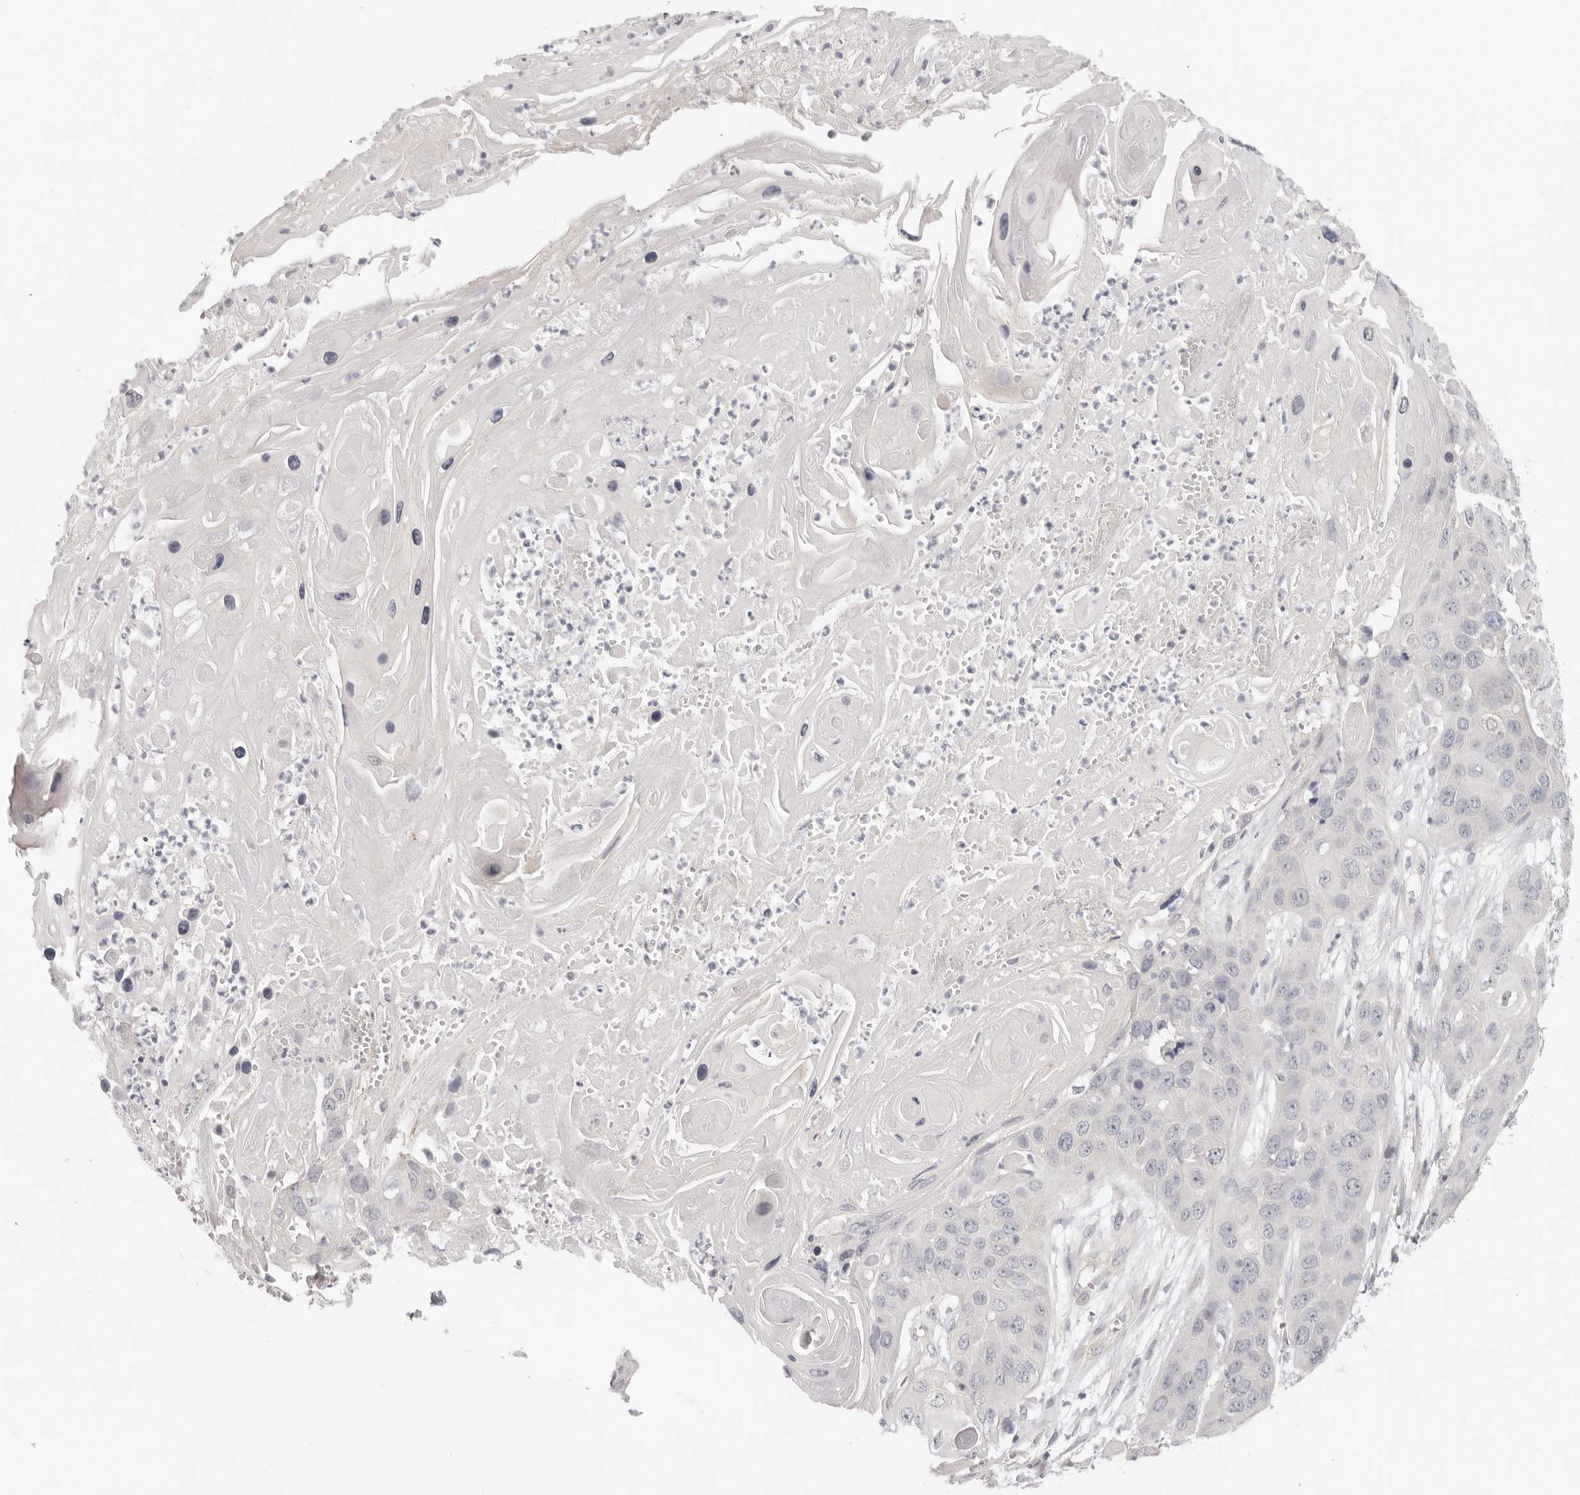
{"staining": {"intensity": "negative", "quantity": "none", "location": "none"}, "tissue": "skin cancer", "cell_type": "Tumor cells", "image_type": "cancer", "snomed": [{"axis": "morphology", "description": "Squamous cell carcinoma, NOS"}, {"axis": "topography", "description": "Skin"}], "caption": "Tumor cells are negative for brown protein staining in squamous cell carcinoma (skin).", "gene": "AHDC1", "patient": {"sex": "male", "age": 55}}